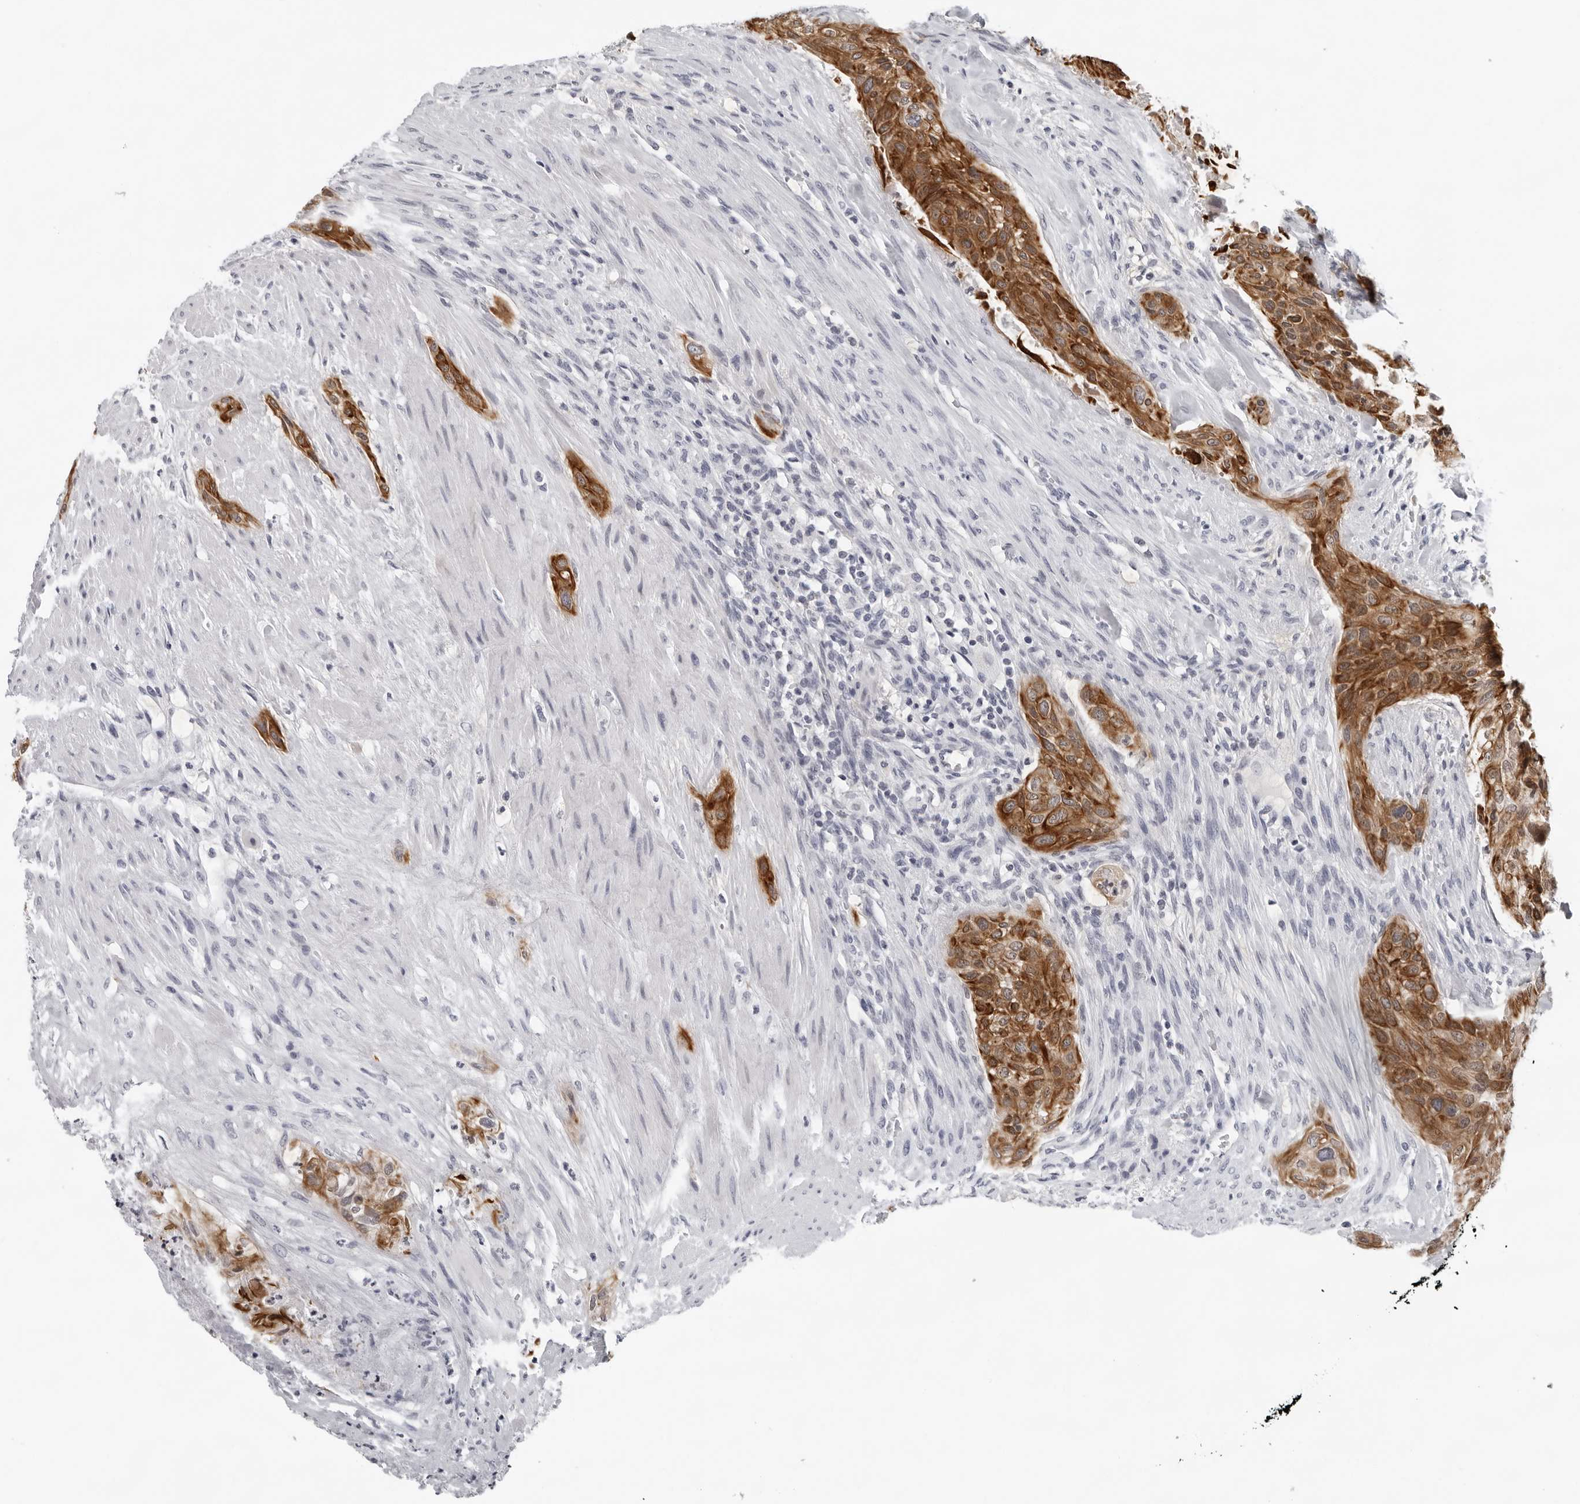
{"staining": {"intensity": "moderate", "quantity": ">75%", "location": "cytoplasmic/membranous"}, "tissue": "urothelial cancer", "cell_type": "Tumor cells", "image_type": "cancer", "snomed": [{"axis": "morphology", "description": "Urothelial carcinoma, High grade"}, {"axis": "topography", "description": "Urinary bladder"}], "caption": "Immunohistochemistry (DAB) staining of high-grade urothelial carcinoma exhibits moderate cytoplasmic/membranous protein positivity in about >75% of tumor cells. (DAB IHC with brightfield microscopy, high magnification).", "gene": "CCDC28B", "patient": {"sex": "male", "age": 35}}